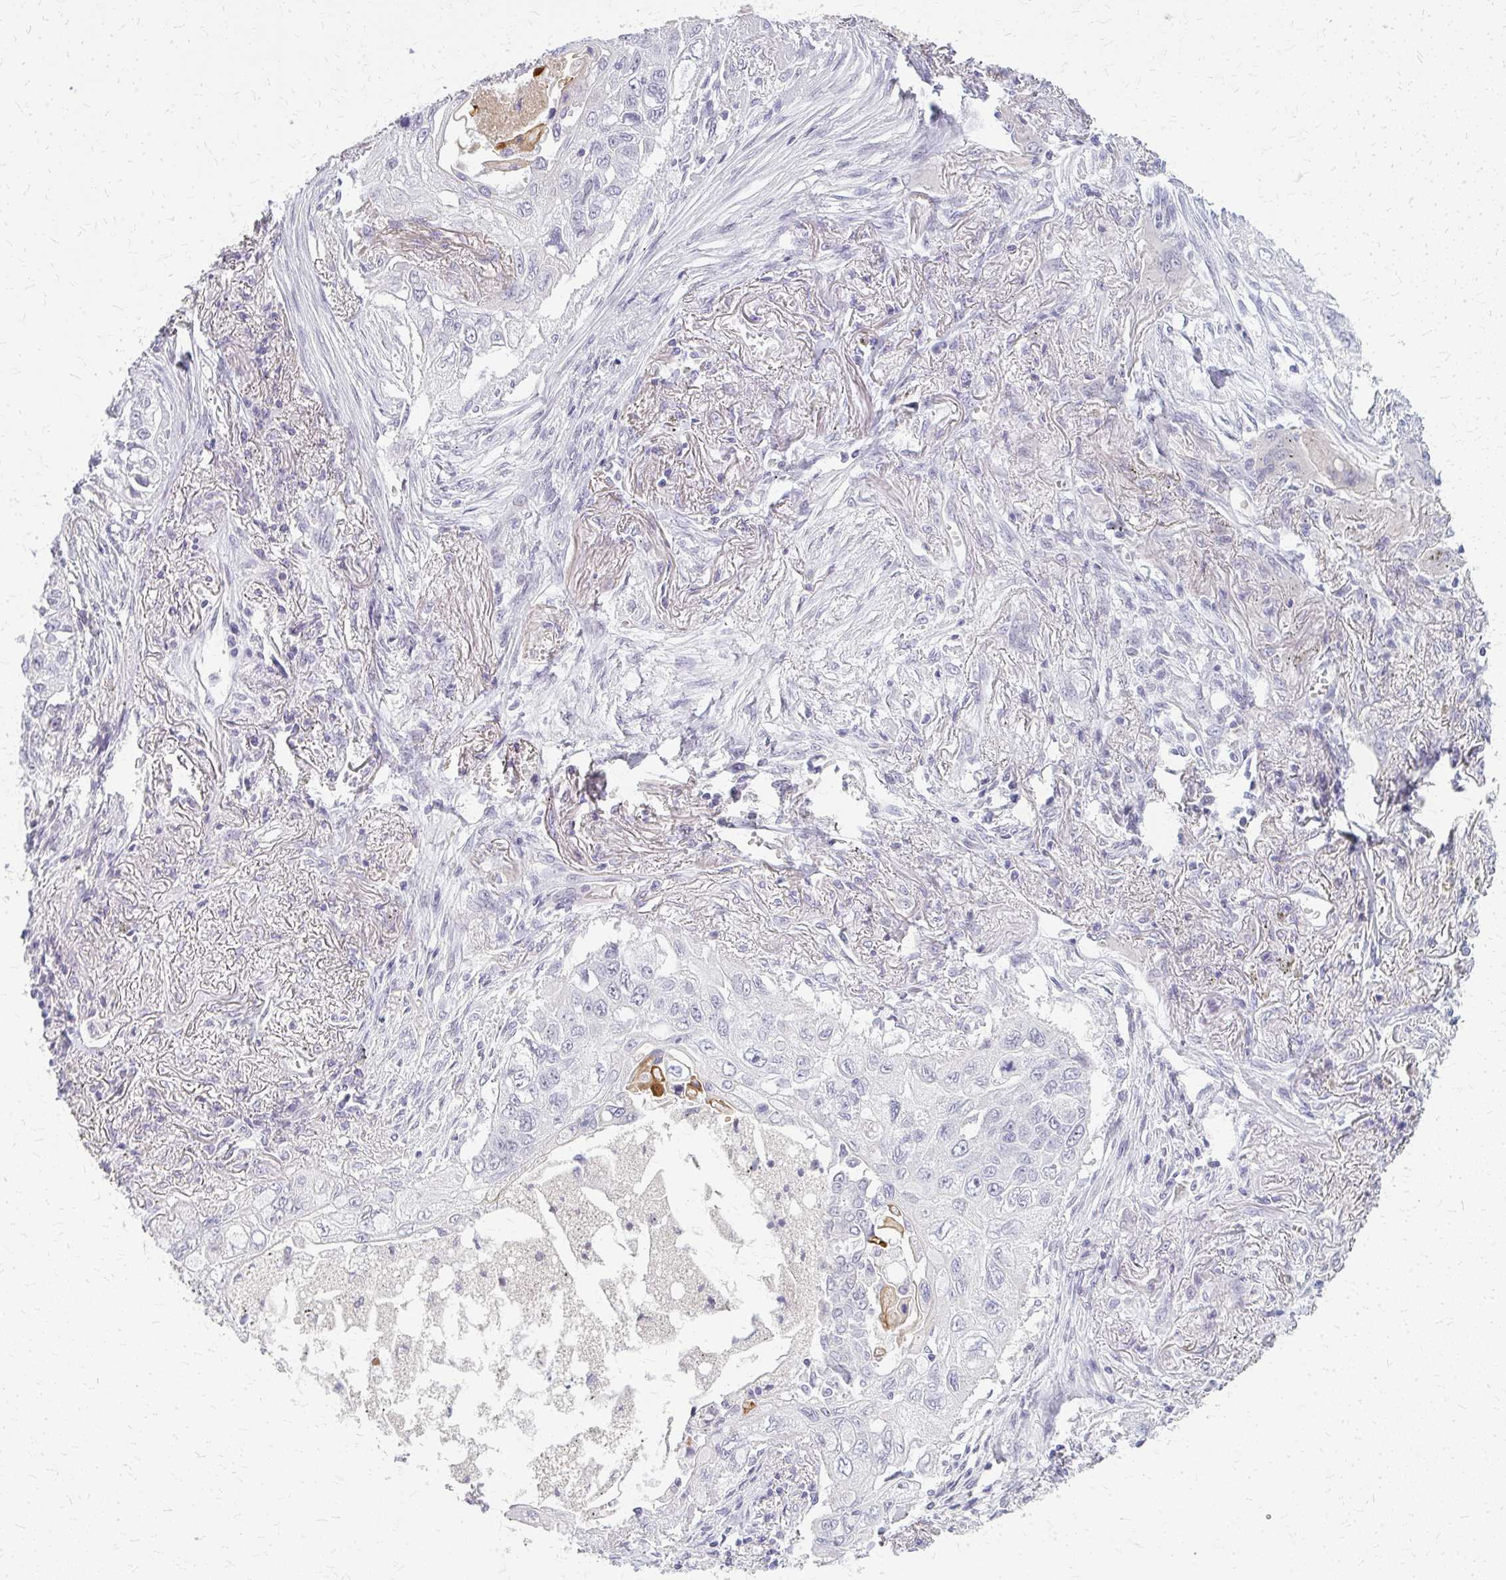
{"staining": {"intensity": "negative", "quantity": "none", "location": "none"}, "tissue": "lung cancer", "cell_type": "Tumor cells", "image_type": "cancer", "snomed": [{"axis": "morphology", "description": "Squamous cell carcinoma, NOS"}, {"axis": "topography", "description": "Lung"}], "caption": "The photomicrograph displays no staining of tumor cells in lung squamous cell carcinoma.", "gene": "CASQ2", "patient": {"sex": "male", "age": 75}}